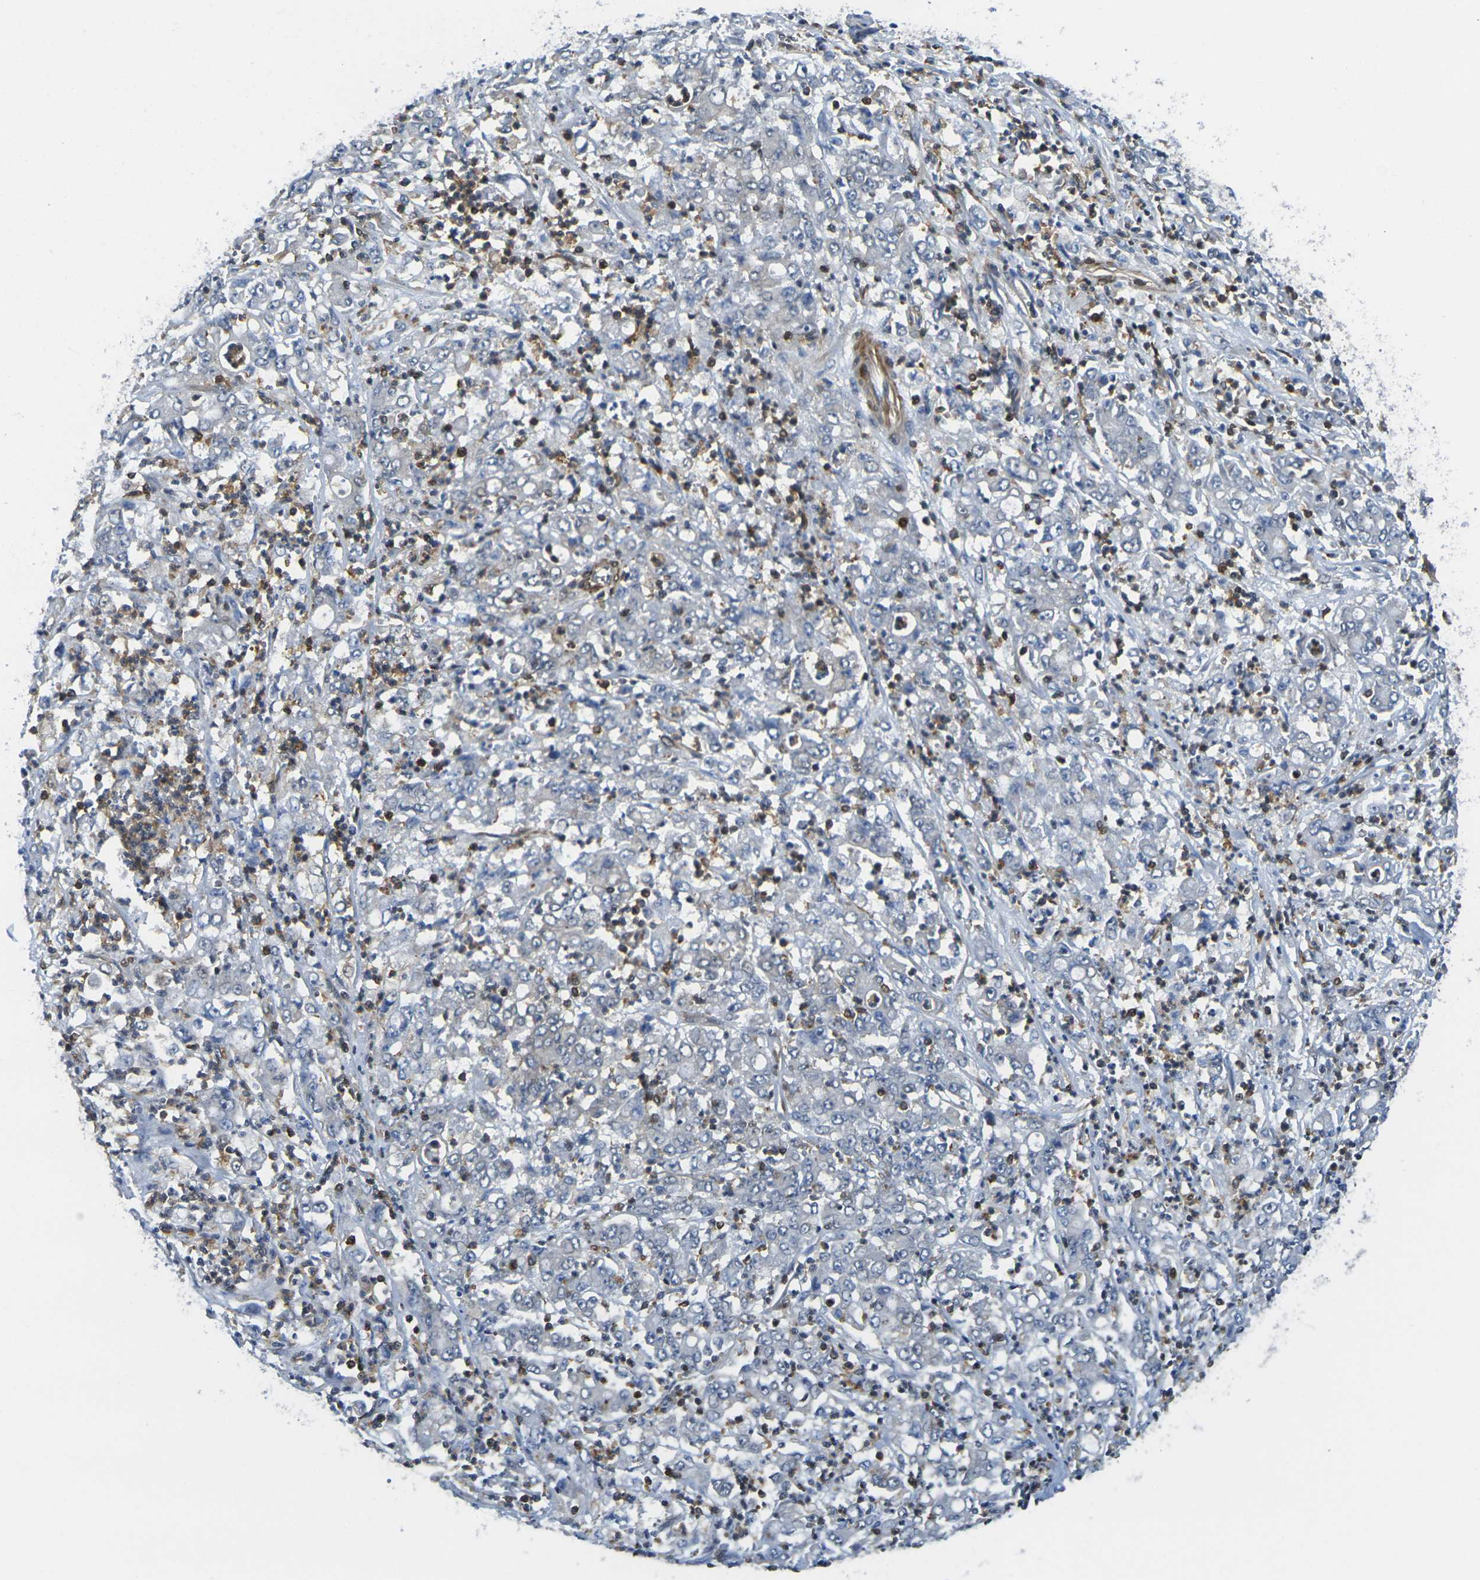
{"staining": {"intensity": "negative", "quantity": "none", "location": "none"}, "tissue": "stomach cancer", "cell_type": "Tumor cells", "image_type": "cancer", "snomed": [{"axis": "morphology", "description": "Adenocarcinoma, NOS"}, {"axis": "topography", "description": "Stomach, lower"}], "caption": "Tumor cells are negative for brown protein staining in adenocarcinoma (stomach).", "gene": "LASP1", "patient": {"sex": "female", "age": 71}}